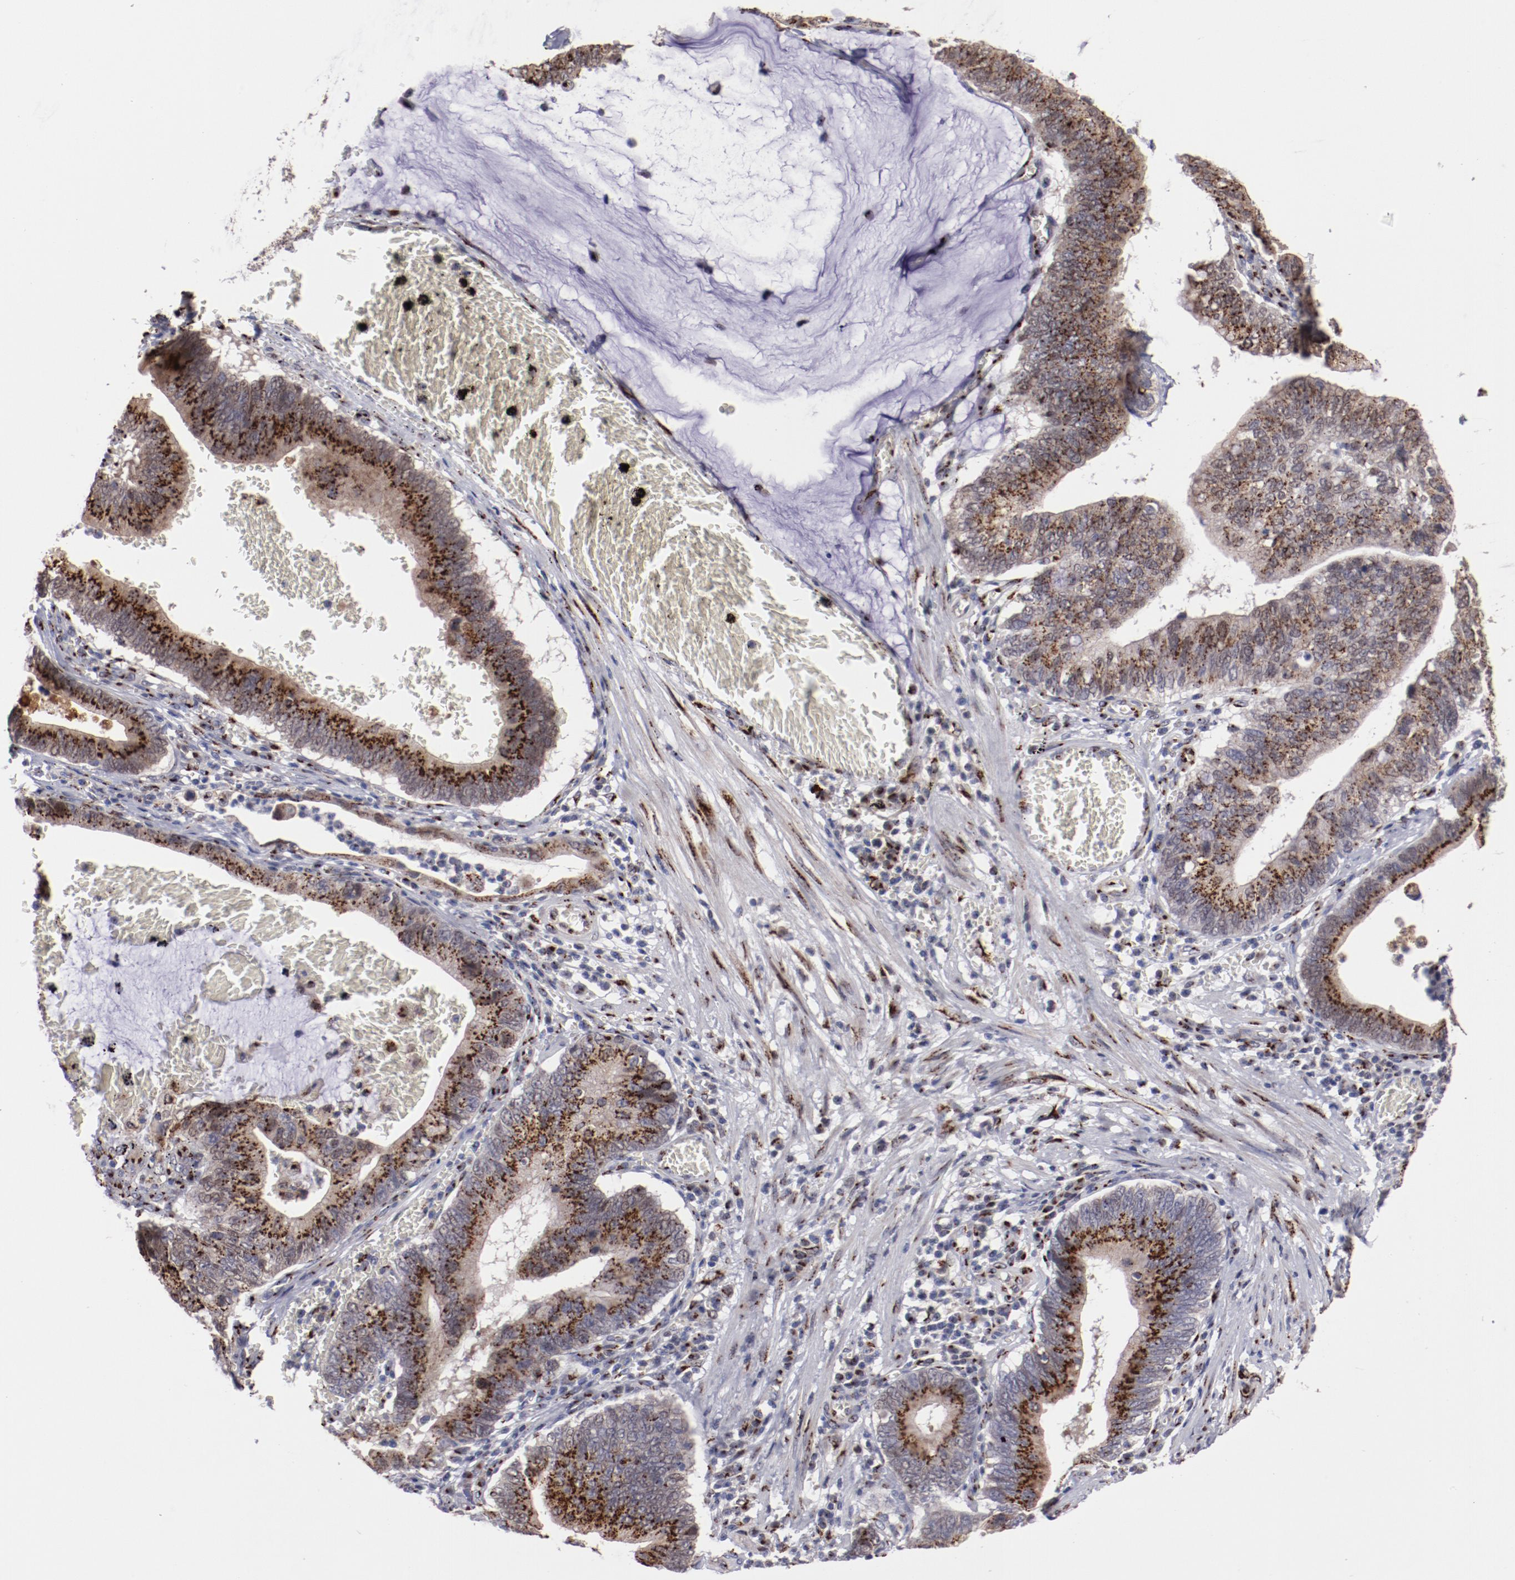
{"staining": {"intensity": "strong", "quantity": ">75%", "location": "cytoplasmic/membranous"}, "tissue": "stomach cancer", "cell_type": "Tumor cells", "image_type": "cancer", "snomed": [{"axis": "morphology", "description": "Adenocarcinoma, NOS"}, {"axis": "topography", "description": "Stomach"}, {"axis": "topography", "description": "Gastric cardia"}], "caption": "Human stomach cancer stained with a protein marker shows strong staining in tumor cells.", "gene": "GOLIM4", "patient": {"sex": "male", "age": 59}}